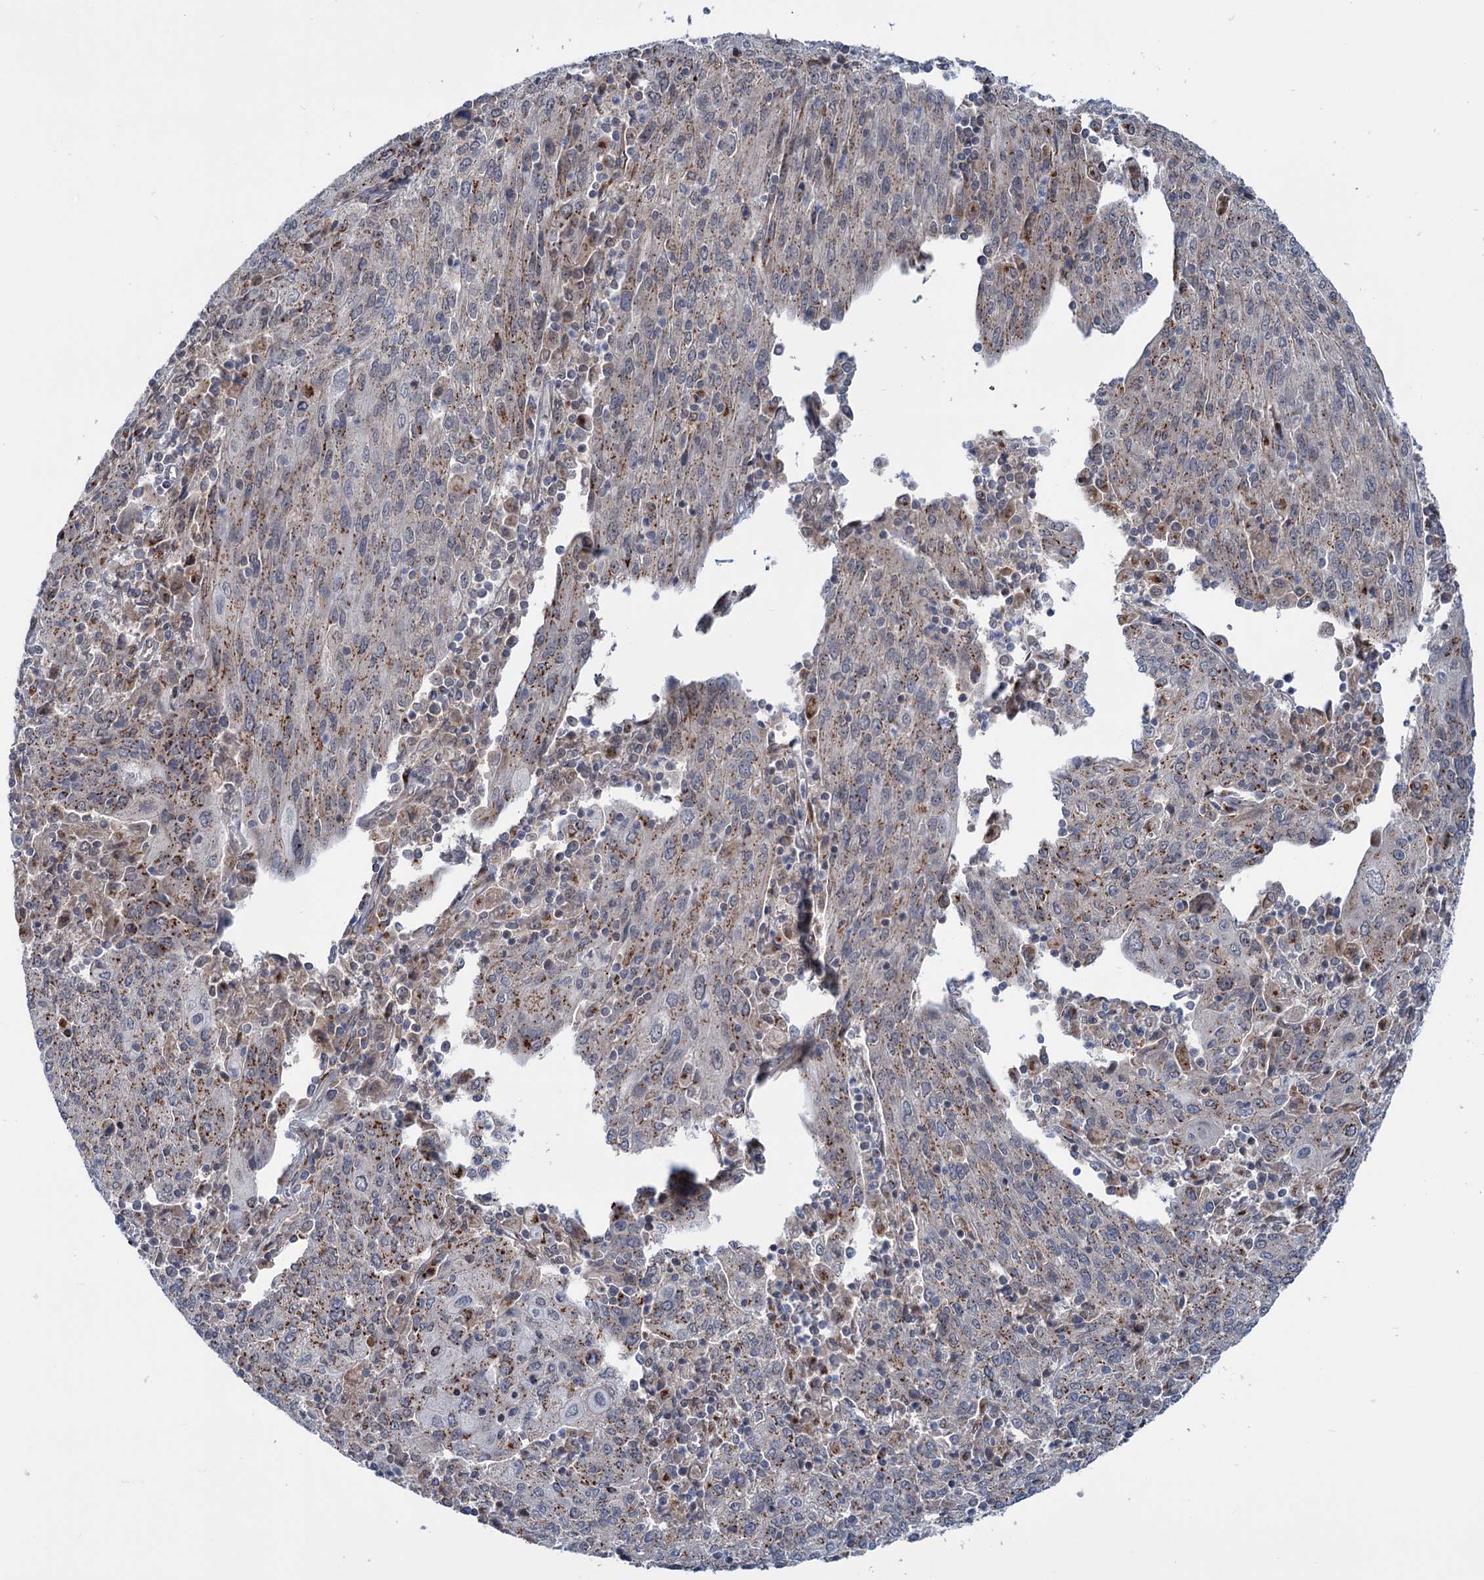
{"staining": {"intensity": "moderate", "quantity": "25%-75%", "location": "cytoplasmic/membranous"}, "tissue": "cervical cancer", "cell_type": "Tumor cells", "image_type": "cancer", "snomed": [{"axis": "morphology", "description": "Squamous cell carcinoma, NOS"}, {"axis": "topography", "description": "Cervix"}], "caption": "Cervical cancer (squamous cell carcinoma) stained for a protein exhibits moderate cytoplasmic/membranous positivity in tumor cells. The staining was performed using DAB (3,3'-diaminobenzidine) to visualize the protein expression in brown, while the nuclei were stained in blue with hematoxylin (Magnification: 20x).", "gene": "ELP4", "patient": {"sex": "female", "age": 67}}